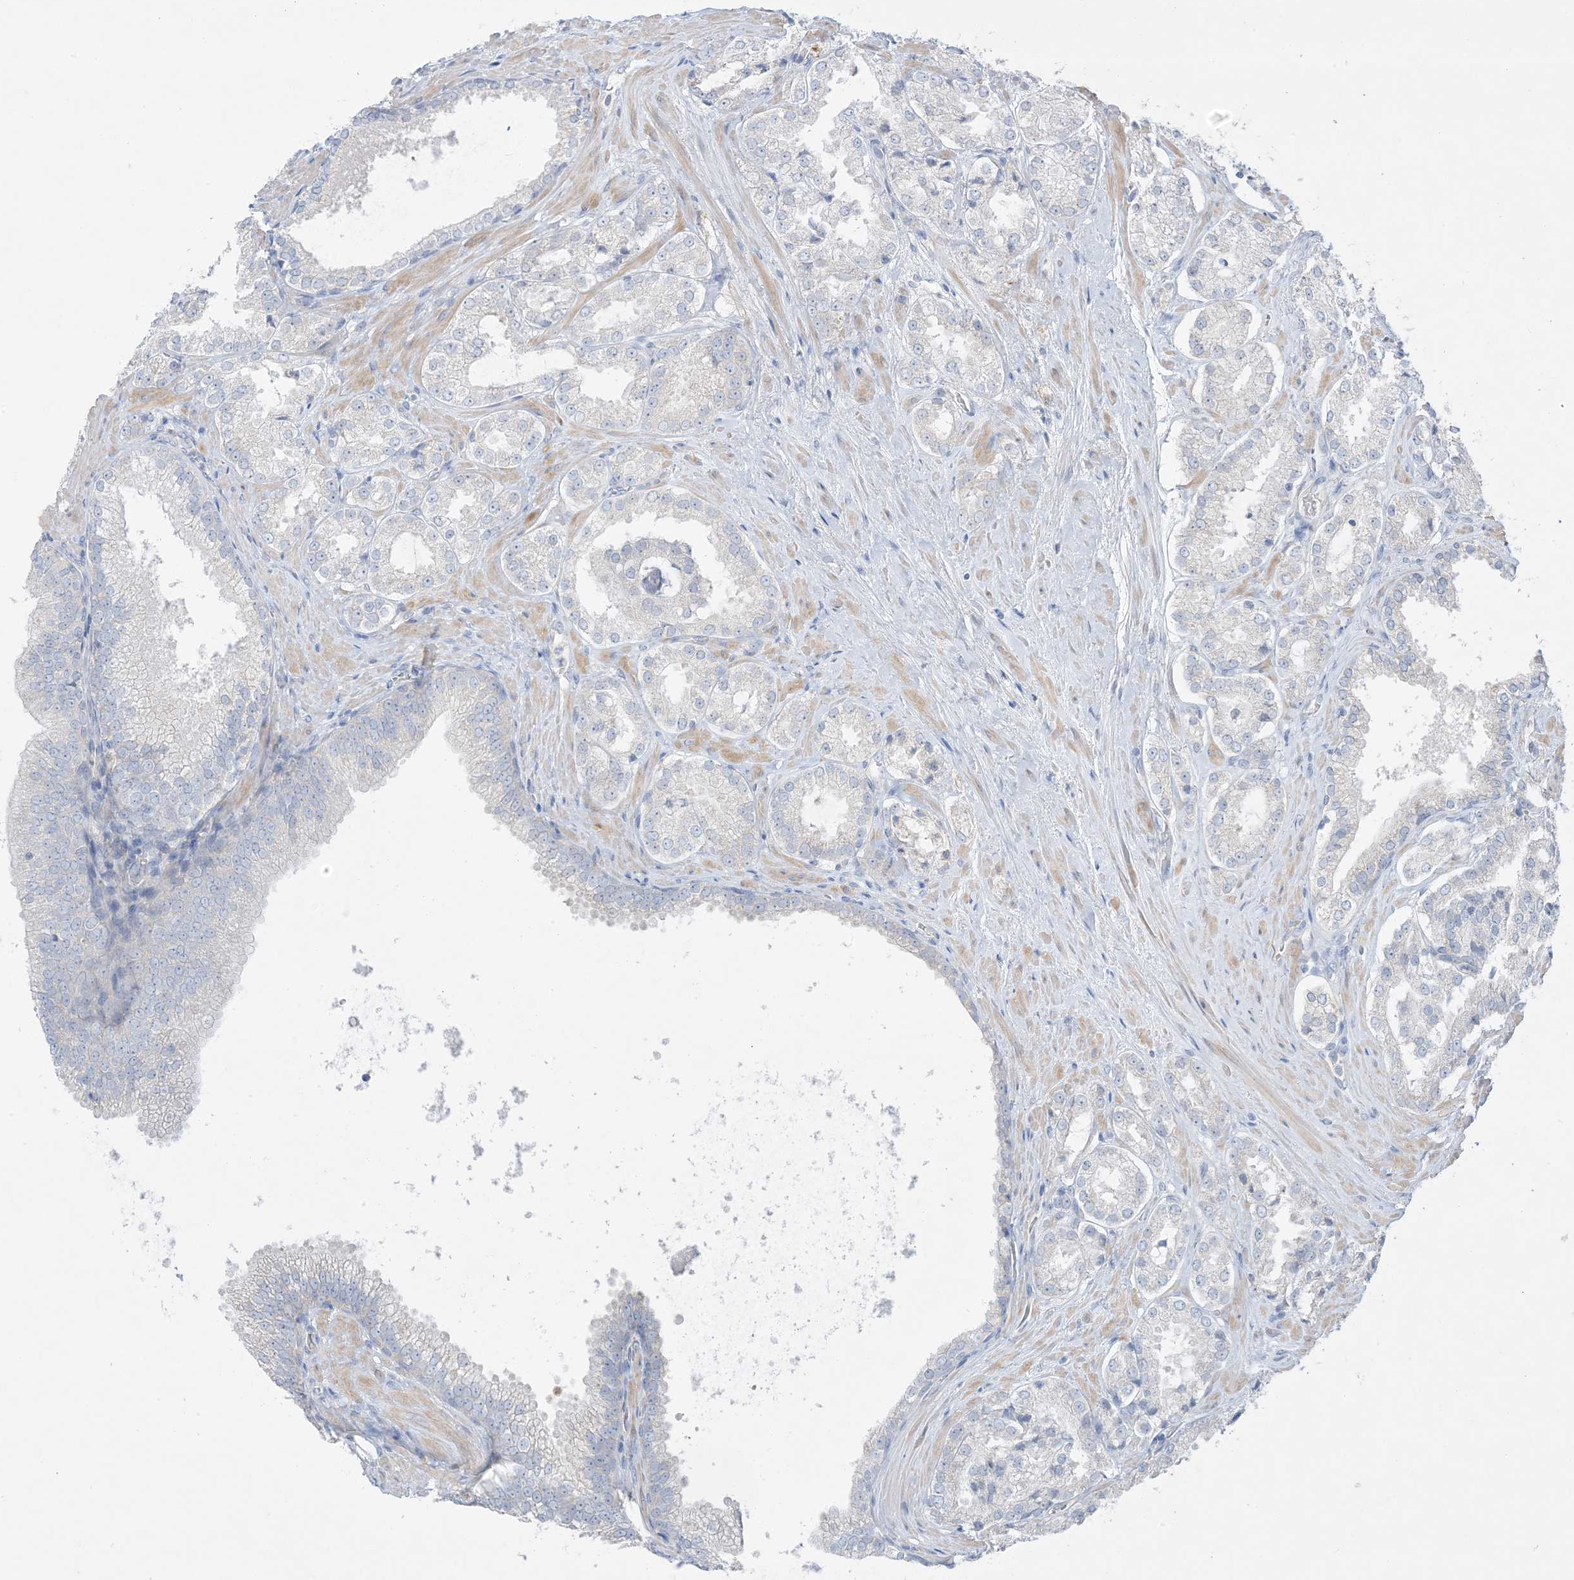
{"staining": {"intensity": "negative", "quantity": "none", "location": "none"}, "tissue": "prostate cancer", "cell_type": "Tumor cells", "image_type": "cancer", "snomed": [{"axis": "morphology", "description": "Adenocarcinoma, High grade"}, {"axis": "topography", "description": "Prostate"}], "caption": "The immunohistochemistry histopathology image has no significant positivity in tumor cells of prostate cancer tissue.", "gene": "FAM184A", "patient": {"sex": "male", "age": 73}}